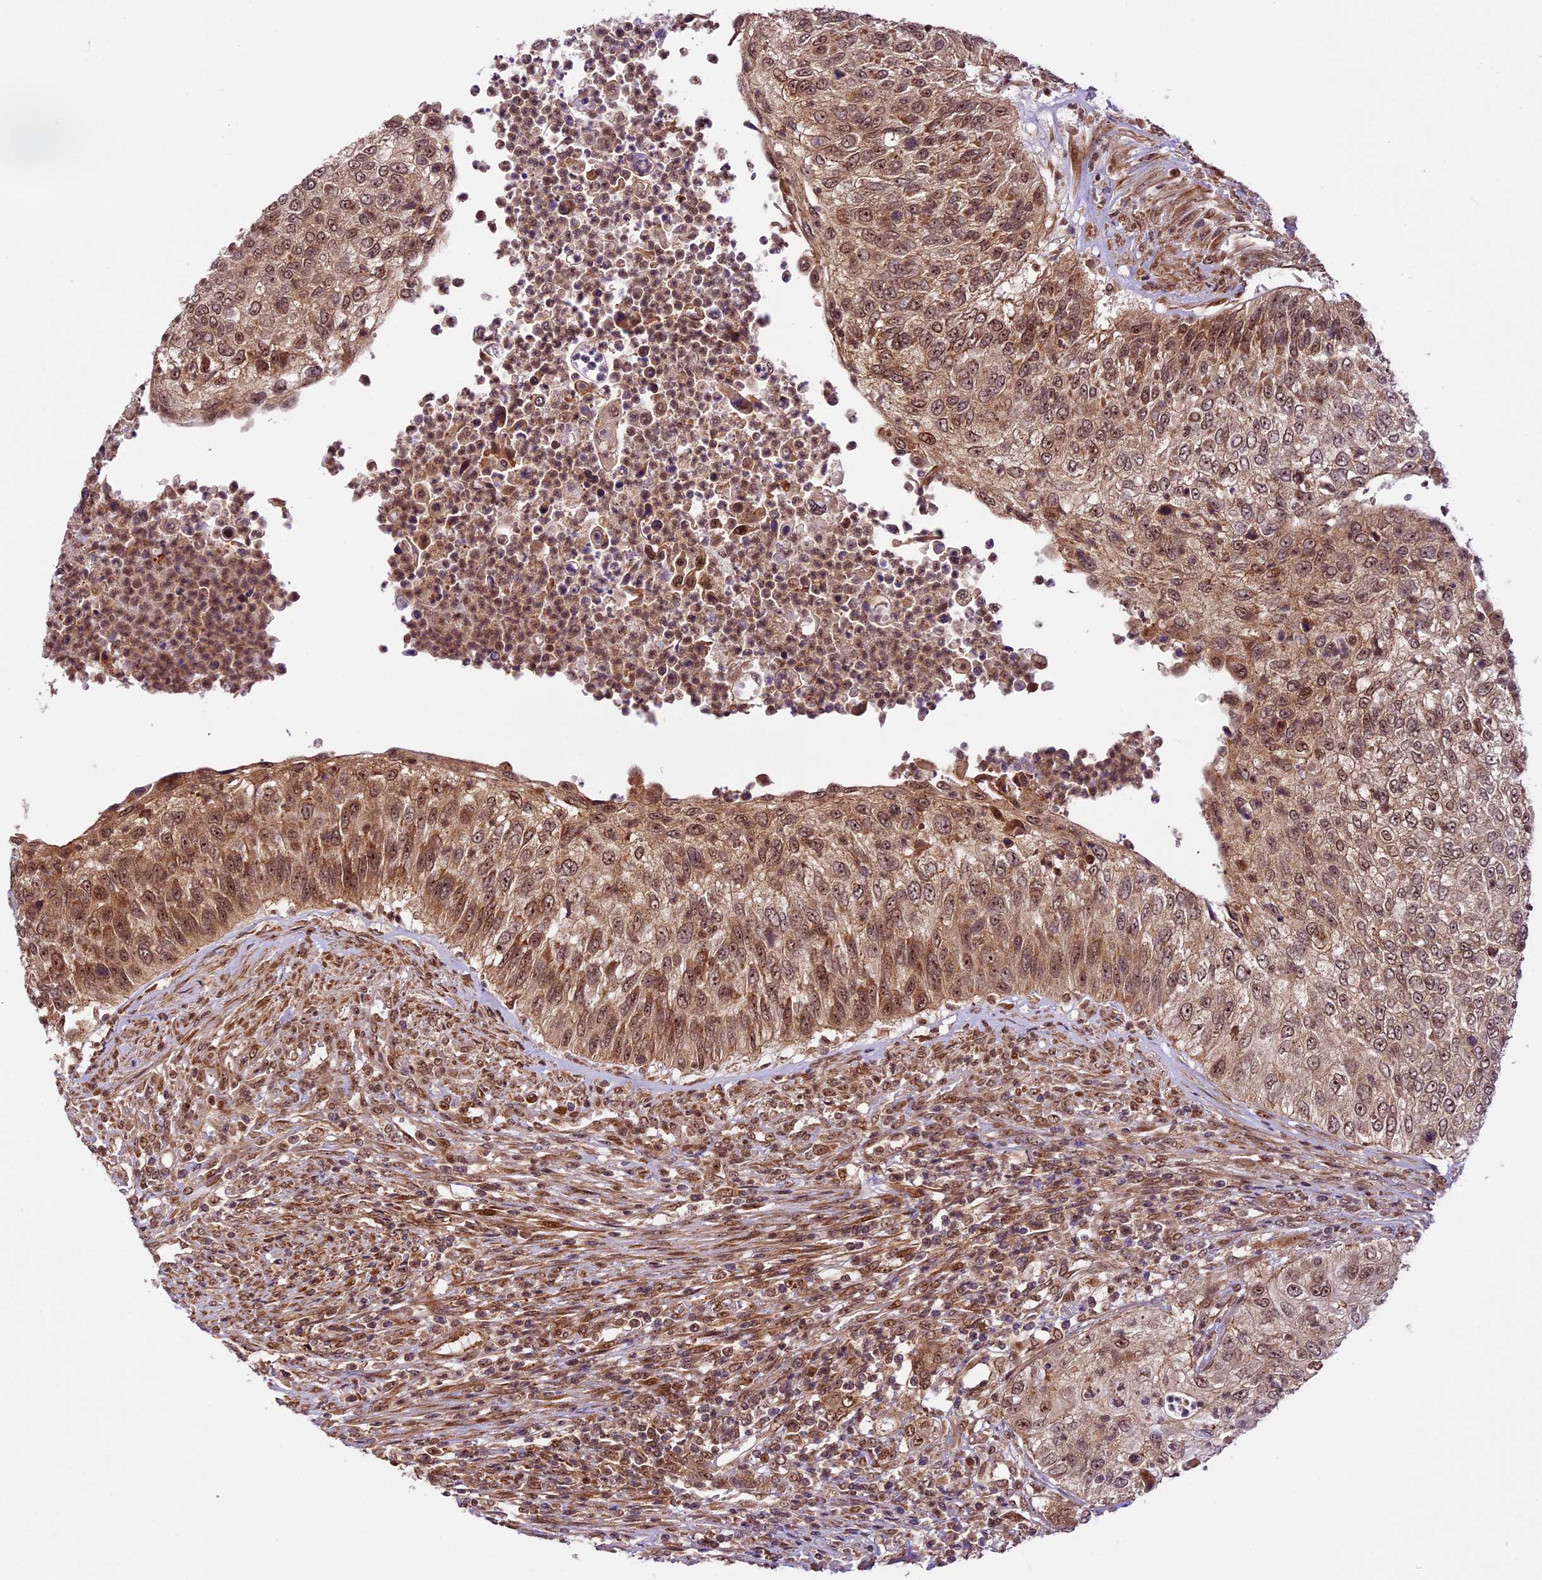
{"staining": {"intensity": "moderate", "quantity": ">75%", "location": "cytoplasmic/membranous,nuclear"}, "tissue": "urothelial cancer", "cell_type": "Tumor cells", "image_type": "cancer", "snomed": [{"axis": "morphology", "description": "Urothelial carcinoma, High grade"}, {"axis": "topography", "description": "Urinary bladder"}], "caption": "This histopathology image demonstrates immunohistochemistry staining of high-grade urothelial carcinoma, with medium moderate cytoplasmic/membranous and nuclear positivity in about >75% of tumor cells.", "gene": "DHX38", "patient": {"sex": "female", "age": 60}}